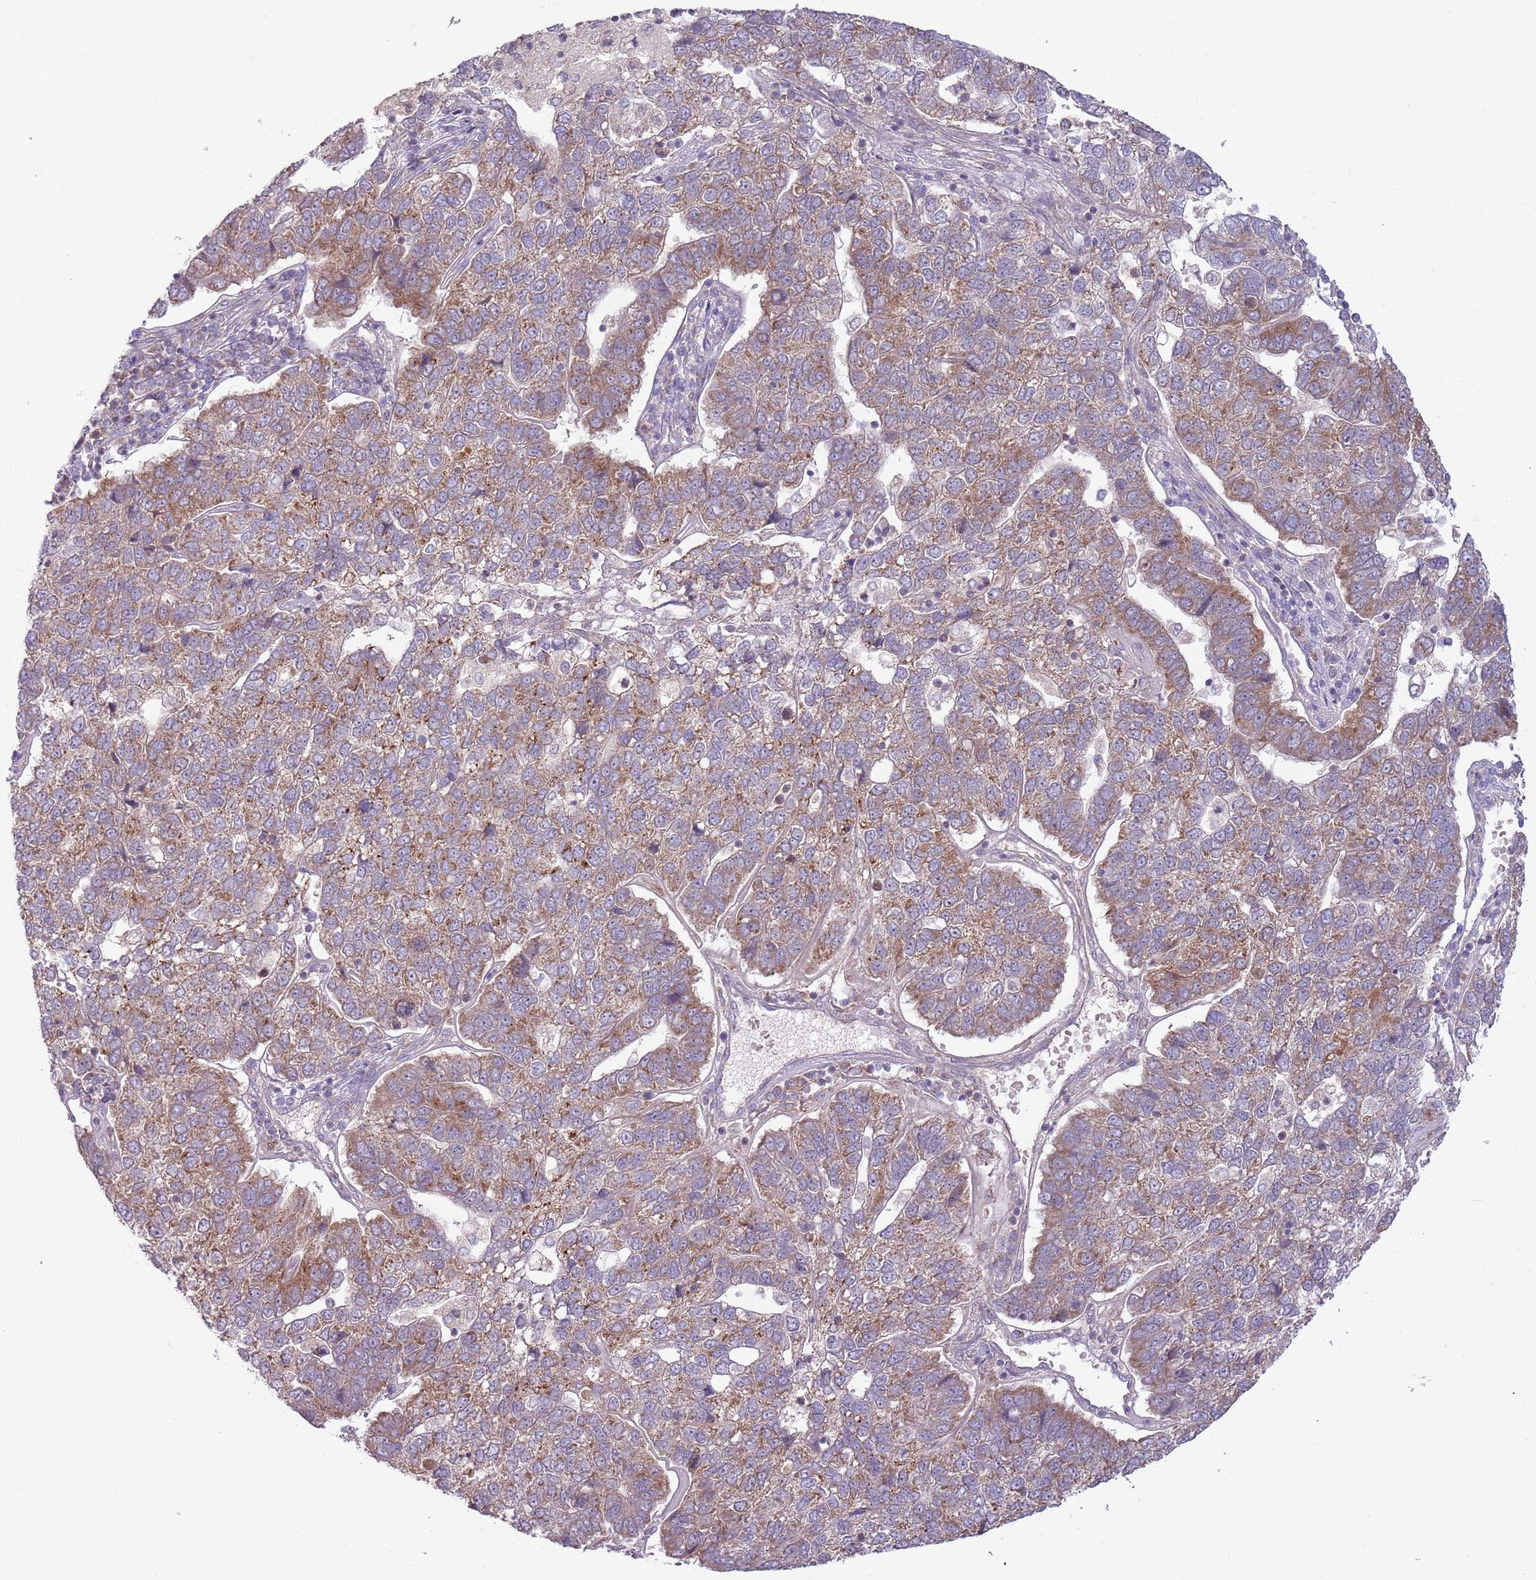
{"staining": {"intensity": "moderate", "quantity": ">75%", "location": "cytoplasmic/membranous"}, "tissue": "pancreatic cancer", "cell_type": "Tumor cells", "image_type": "cancer", "snomed": [{"axis": "morphology", "description": "Adenocarcinoma, NOS"}, {"axis": "topography", "description": "Pancreas"}], "caption": "The photomicrograph exhibits immunohistochemical staining of pancreatic cancer. There is moderate cytoplasmic/membranous expression is appreciated in approximately >75% of tumor cells.", "gene": "DTD2", "patient": {"sex": "female", "age": 61}}